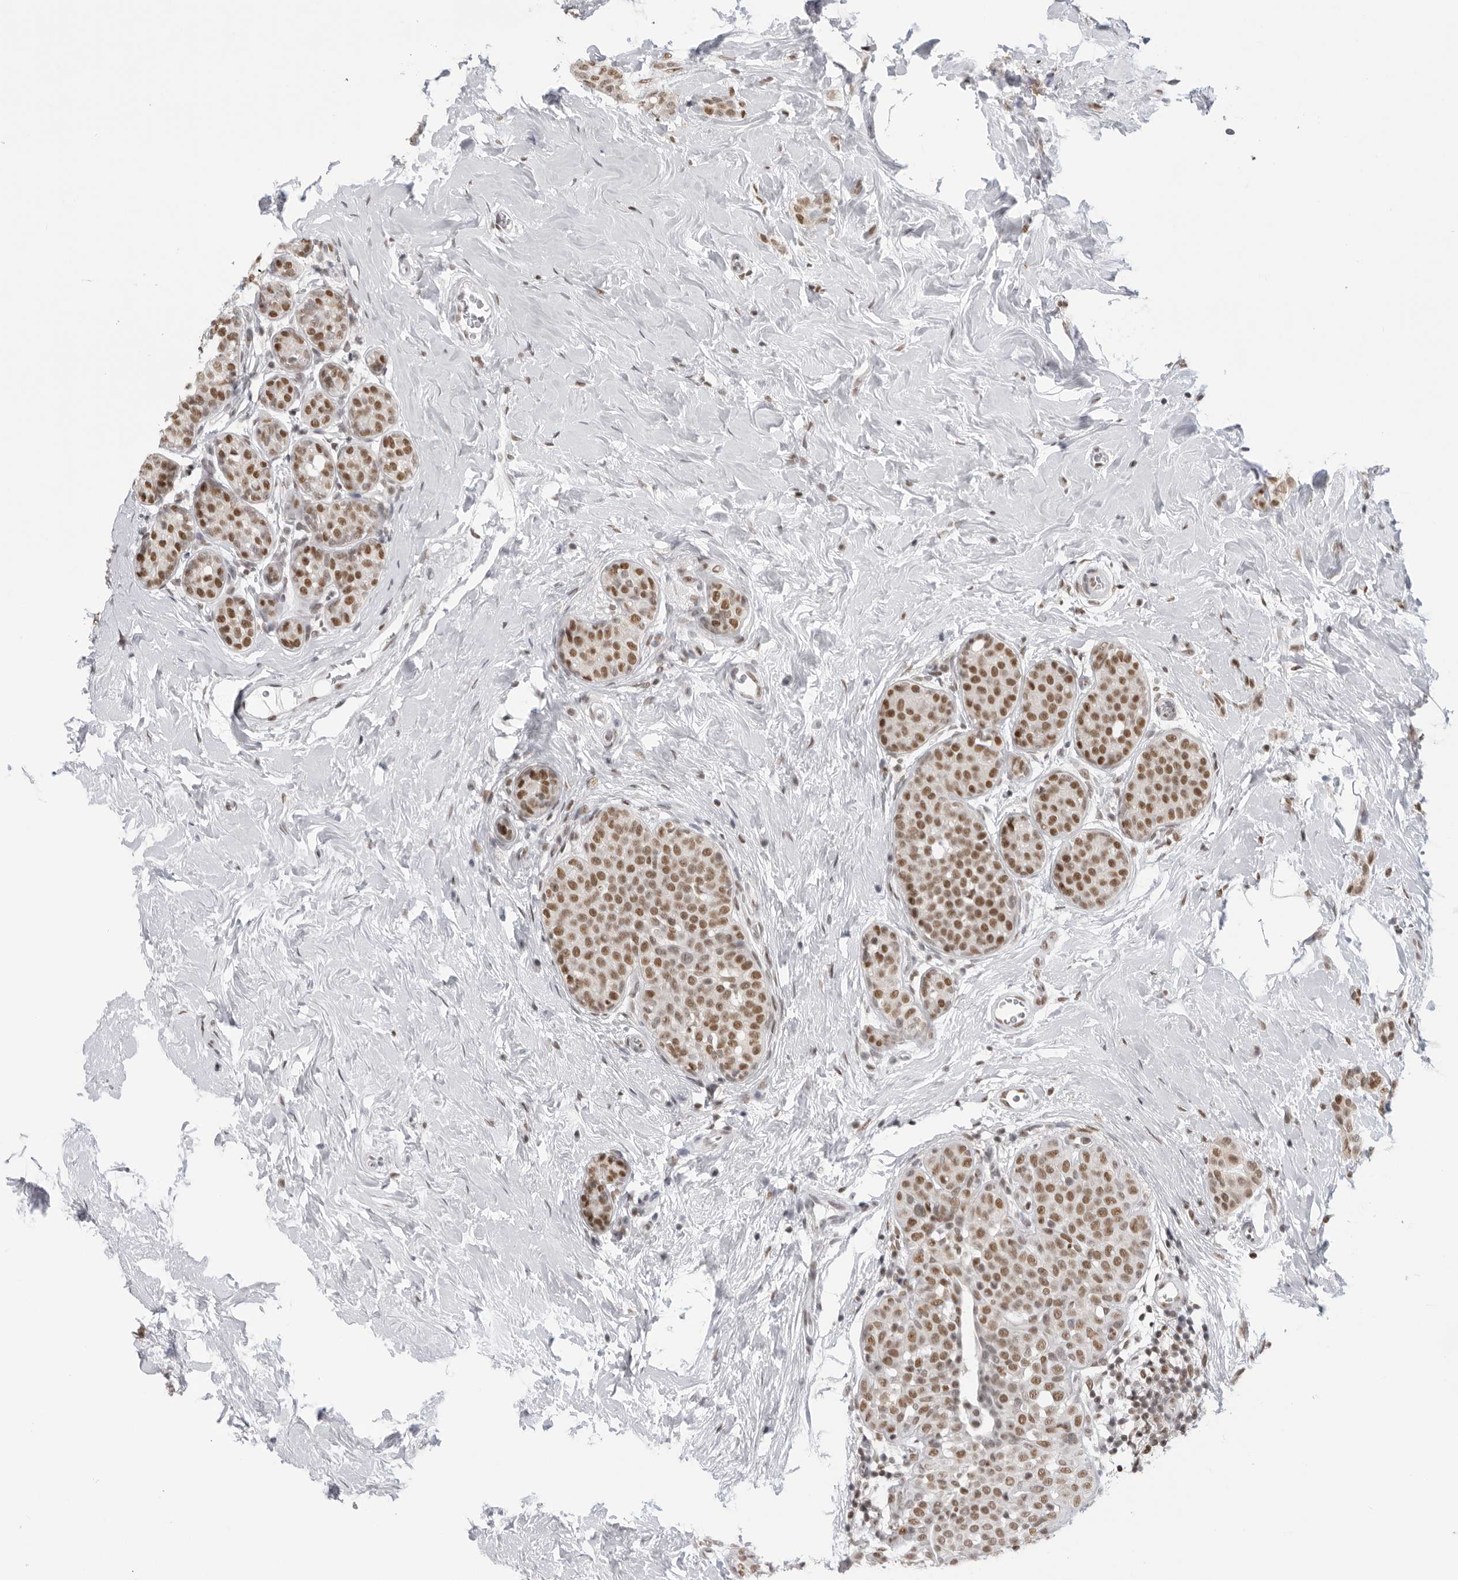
{"staining": {"intensity": "moderate", "quantity": ">75%", "location": "nuclear"}, "tissue": "breast cancer", "cell_type": "Tumor cells", "image_type": "cancer", "snomed": [{"axis": "morphology", "description": "Lobular carcinoma, in situ"}, {"axis": "morphology", "description": "Lobular carcinoma"}, {"axis": "topography", "description": "Breast"}], "caption": "Immunohistochemical staining of breast lobular carcinoma in situ displays moderate nuclear protein positivity in about >75% of tumor cells.", "gene": "RPA2", "patient": {"sex": "female", "age": 41}}